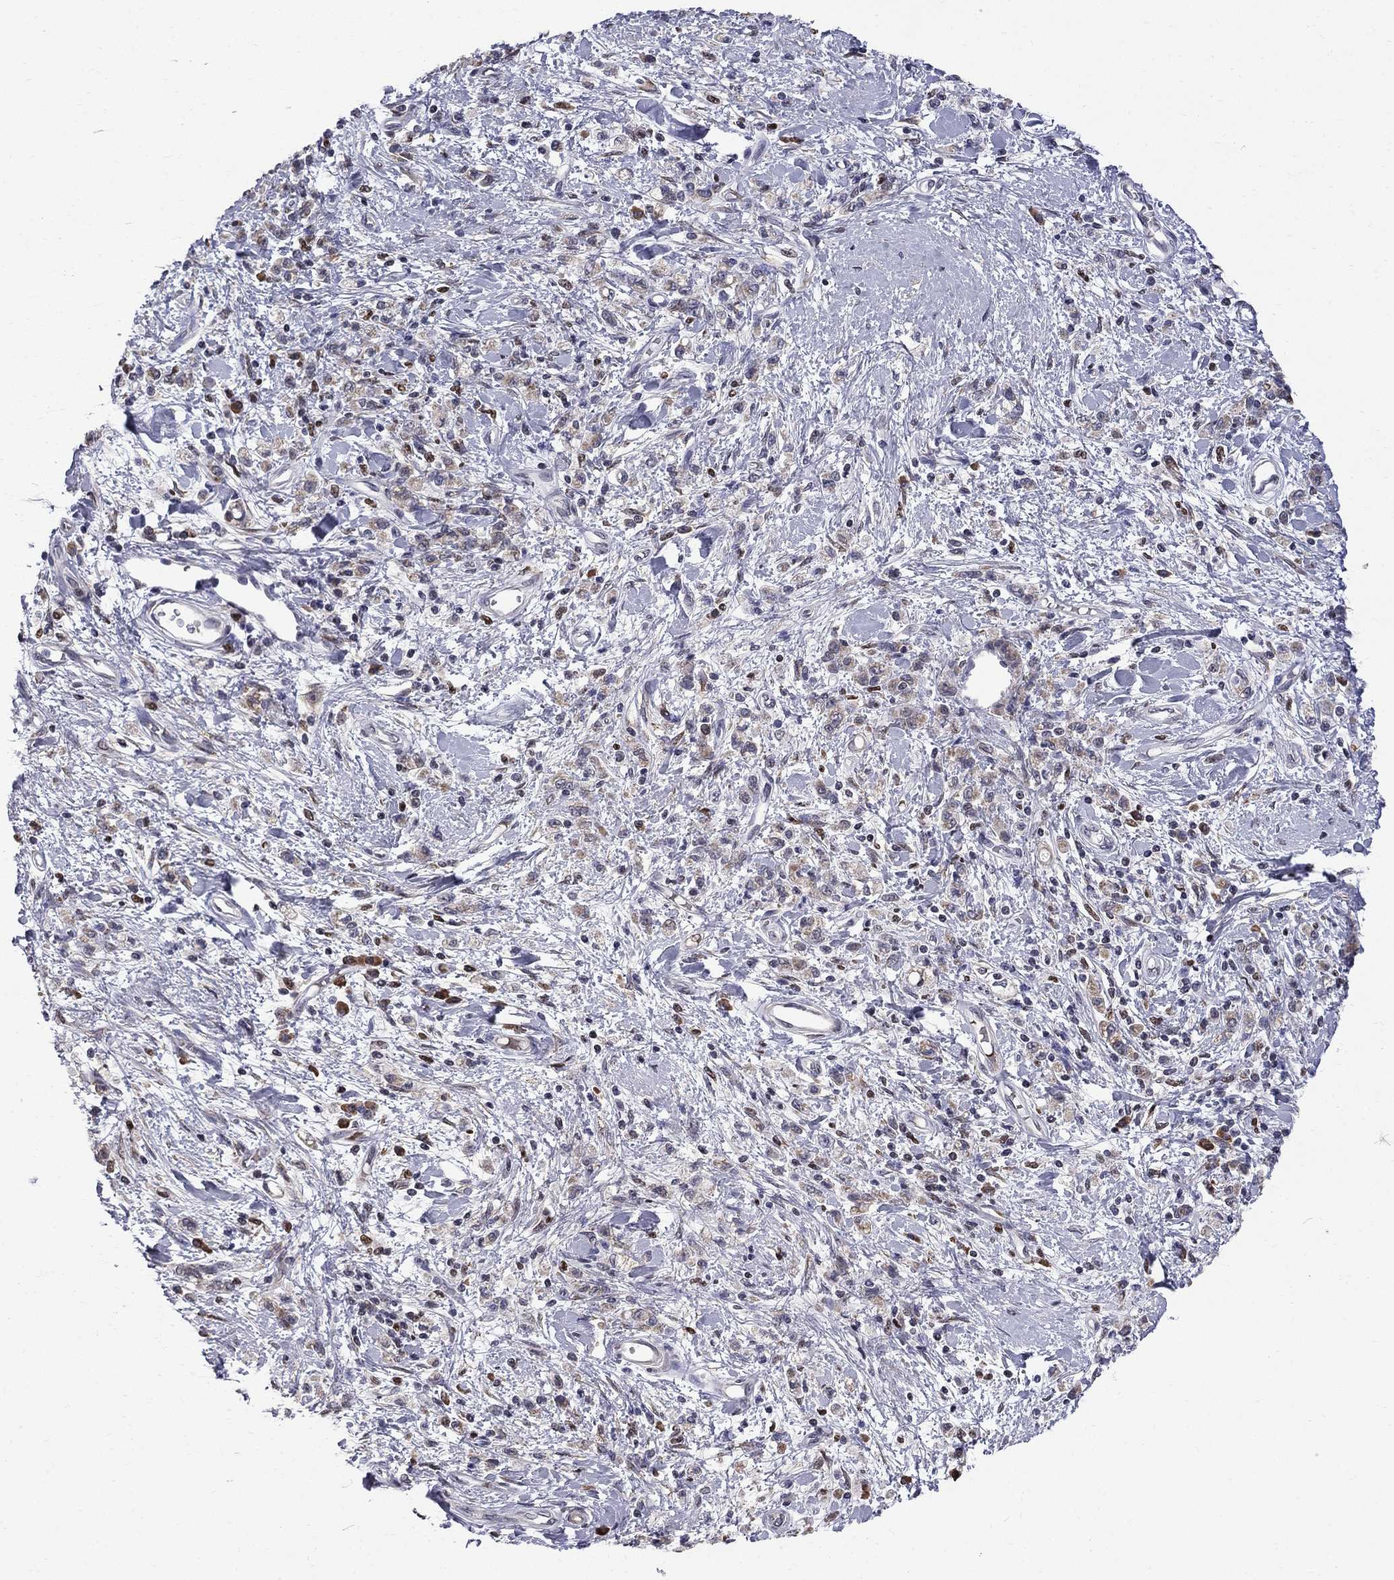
{"staining": {"intensity": "weak", "quantity": ">75%", "location": "cytoplasmic/membranous"}, "tissue": "stomach cancer", "cell_type": "Tumor cells", "image_type": "cancer", "snomed": [{"axis": "morphology", "description": "Adenocarcinoma, NOS"}, {"axis": "topography", "description": "Stomach"}], "caption": "Tumor cells show low levels of weak cytoplasmic/membranous staining in about >75% of cells in human stomach cancer (adenocarcinoma).", "gene": "HSPB2", "patient": {"sex": "male", "age": 77}}